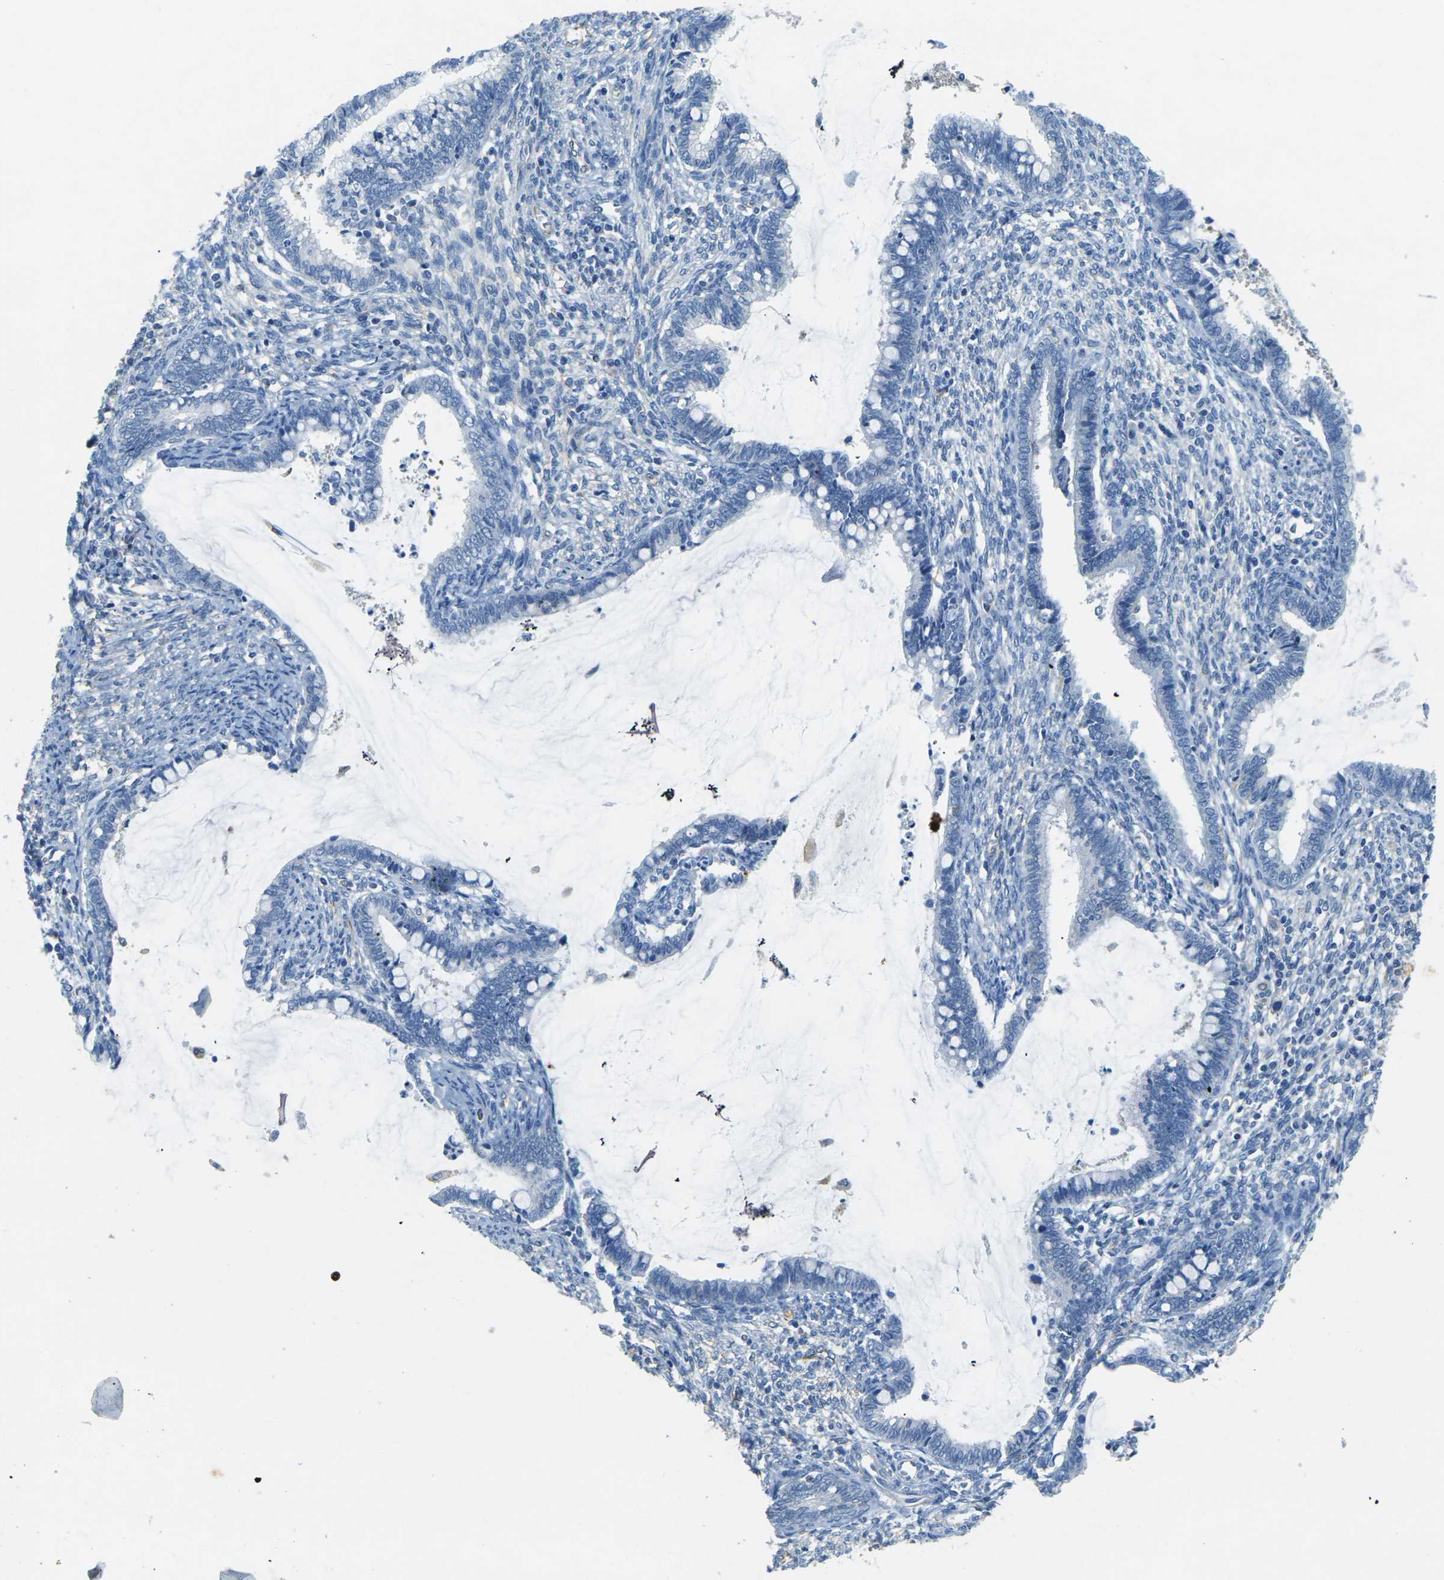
{"staining": {"intensity": "negative", "quantity": "none", "location": "none"}, "tissue": "cervical cancer", "cell_type": "Tumor cells", "image_type": "cancer", "snomed": [{"axis": "morphology", "description": "Adenocarcinoma, NOS"}, {"axis": "topography", "description": "Cervix"}], "caption": "Immunohistochemistry image of human adenocarcinoma (cervical) stained for a protein (brown), which shows no expression in tumor cells.", "gene": "SORT1", "patient": {"sex": "female", "age": 44}}